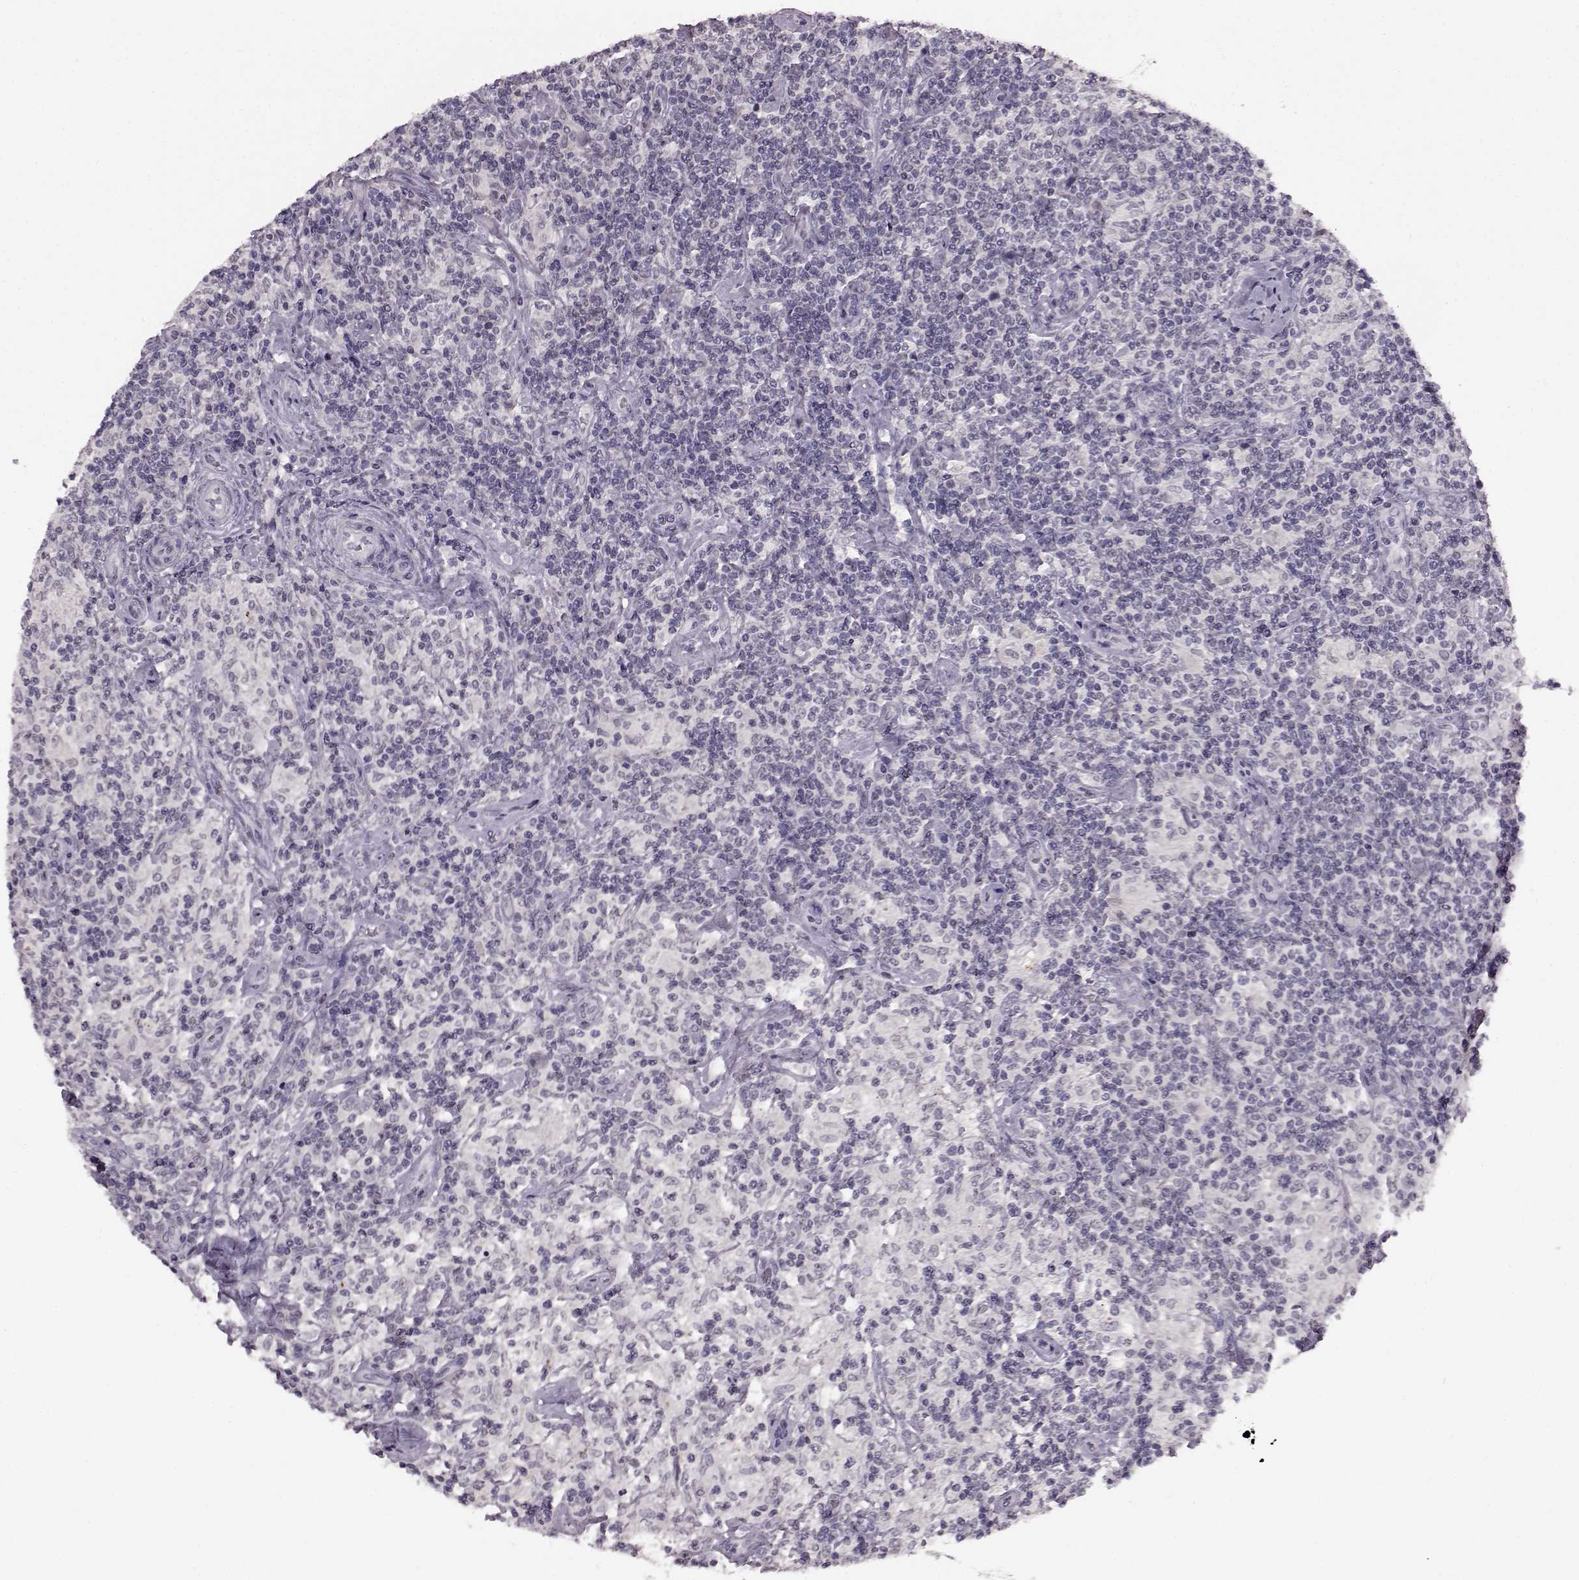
{"staining": {"intensity": "negative", "quantity": "none", "location": "none"}, "tissue": "lymphoma", "cell_type": "Tumor cells", "image_type": "cancer", "snomed": [{"axis": "morphology", "description": "Hodgkin's disease, NOS"}, {"axis": "topography", "description": "Lymph node"}], "caption": "An immunohistochemistry histopathology image of lymphoma is shown. There is no staining in tumor cells of lymphoma.", "gene": "RP1L1", "patient": {"sex": "male", "age": 70}}